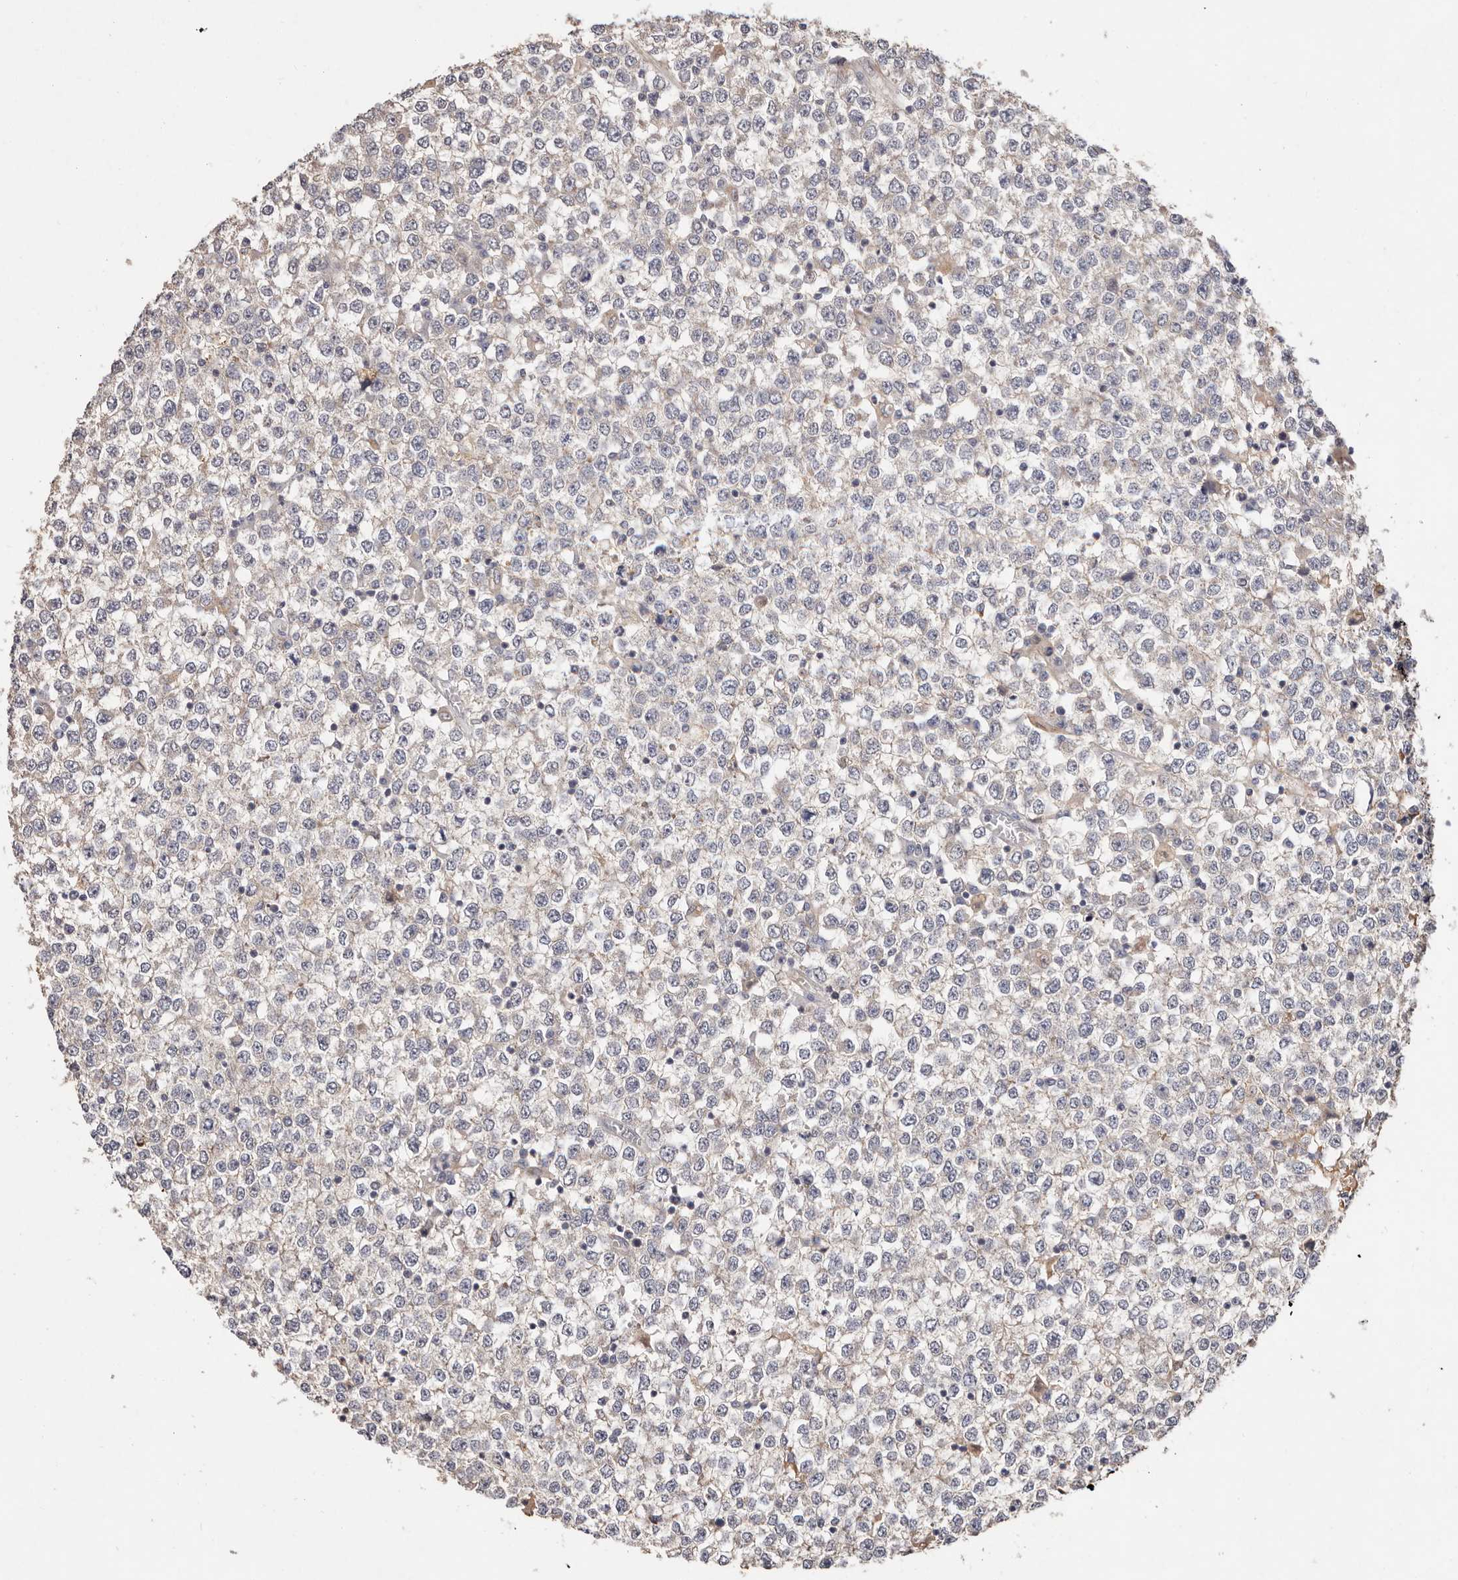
{"staining": {"intensity": "negative", "quantity": "none", "location": "none"}, "tissue": "testis cancer", "cell_type": "Tumor cells", "image_type": "cancer", "snomed": [{"axis": "morphology", "description": "Seminoma, NOS"}, {"axis": "topography", "description": "Testis"}], "caption": "Histopathology image shows no protein expression in tumor cells of testis cancer (seminoma) tissue.", "gene": "THBS3", "patient": {"sex": "male", "age": 65}}